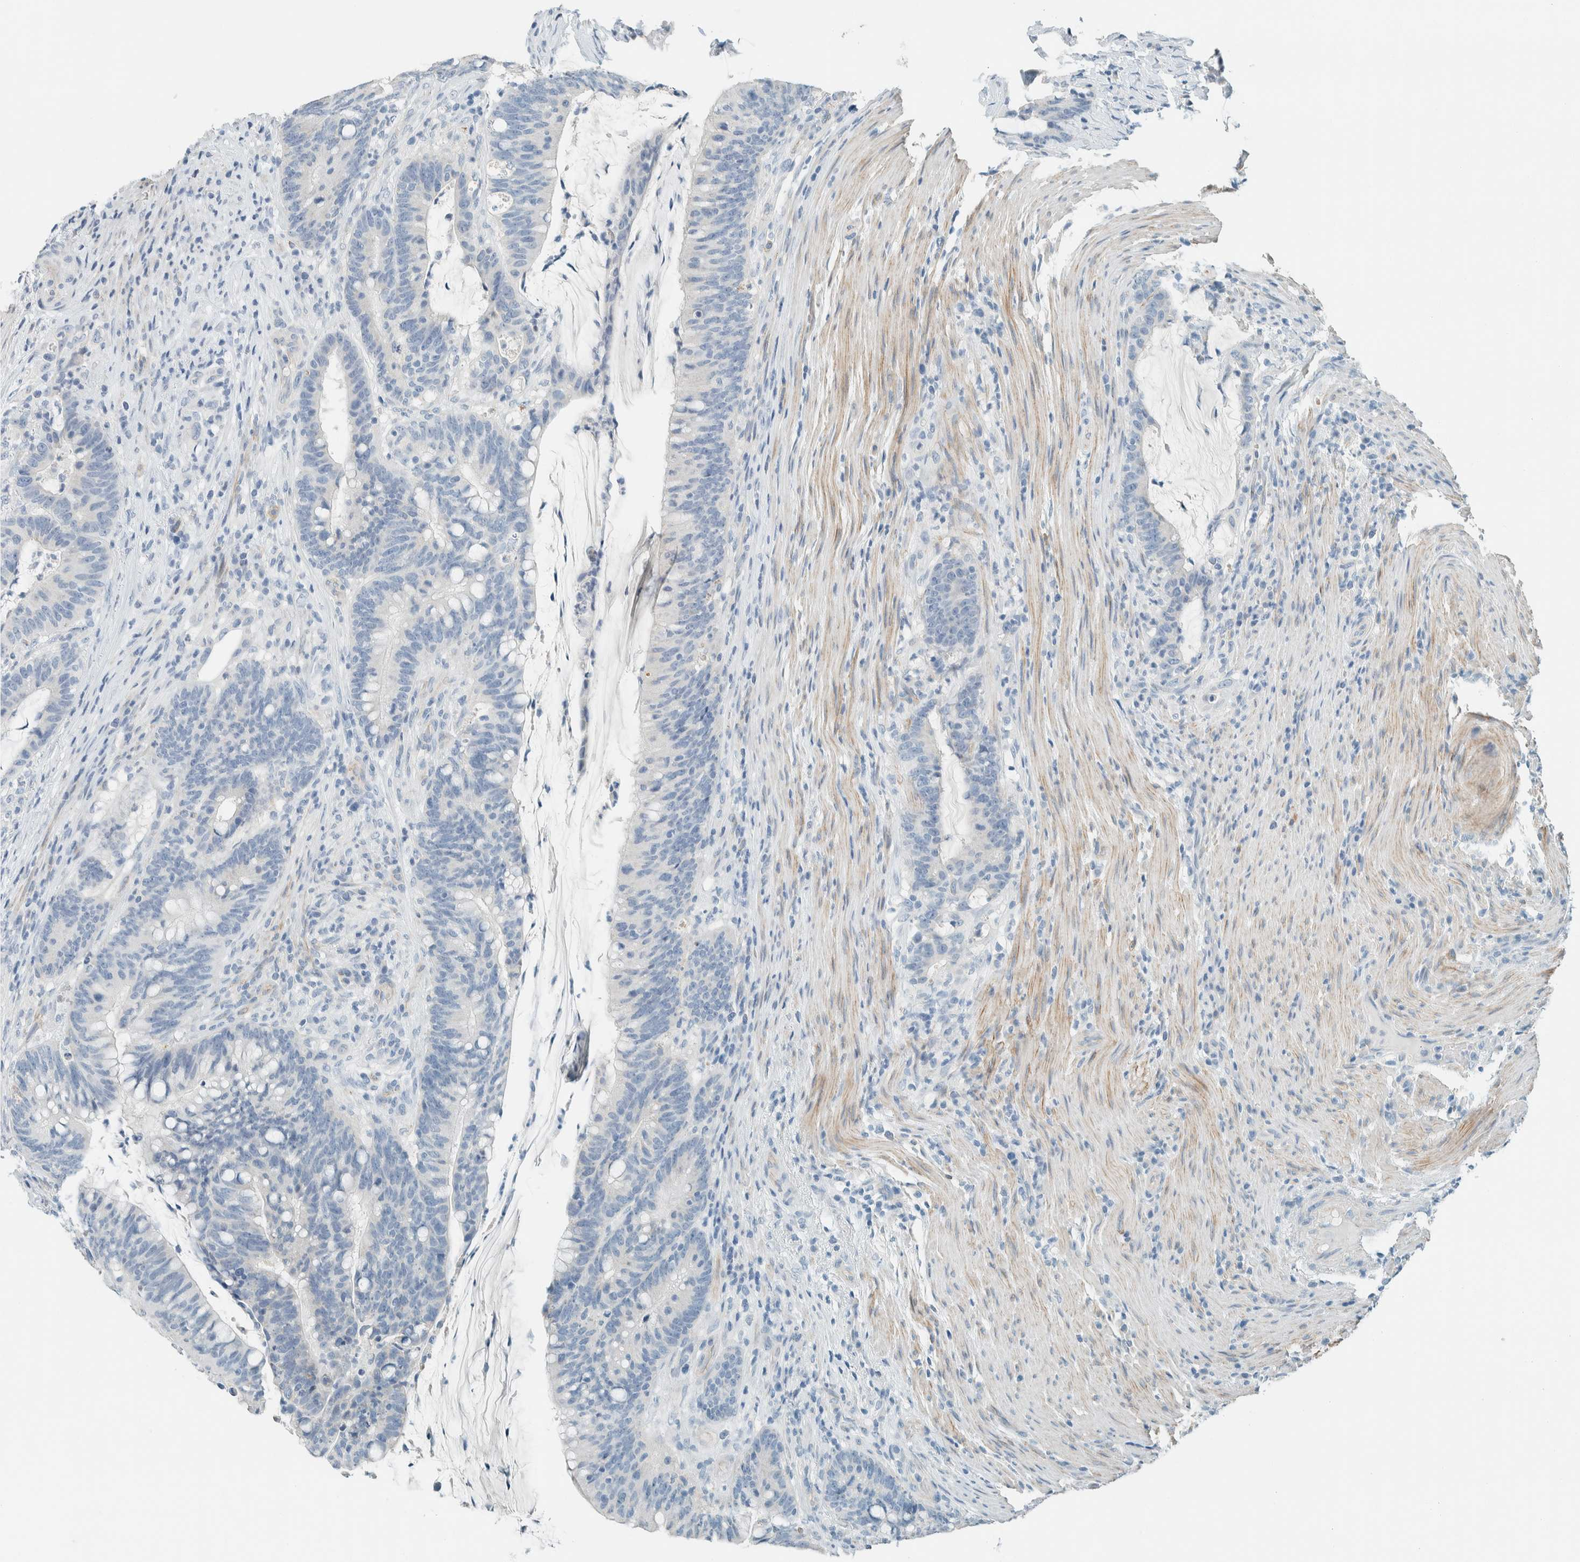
{"staining": {"intensity": "negative", "quantity": "none", "location": "none"}, "tissue": "colorectal cancer", "cell_type": "Tumor cells", "image_type": "cancer", "snomed": [{"axis": "morphology", "description": "Adenocarcinoma, NOS"}, {"axis": "topography", "description": "Colon"}], "caption": "The immunohistochemistry histopathology image has no significant positivity in tumor cells of adenocarcinoma (colorectal) tissue.", "gene": "SLFN12", "patient": {"sex": "female", "age": 66}}